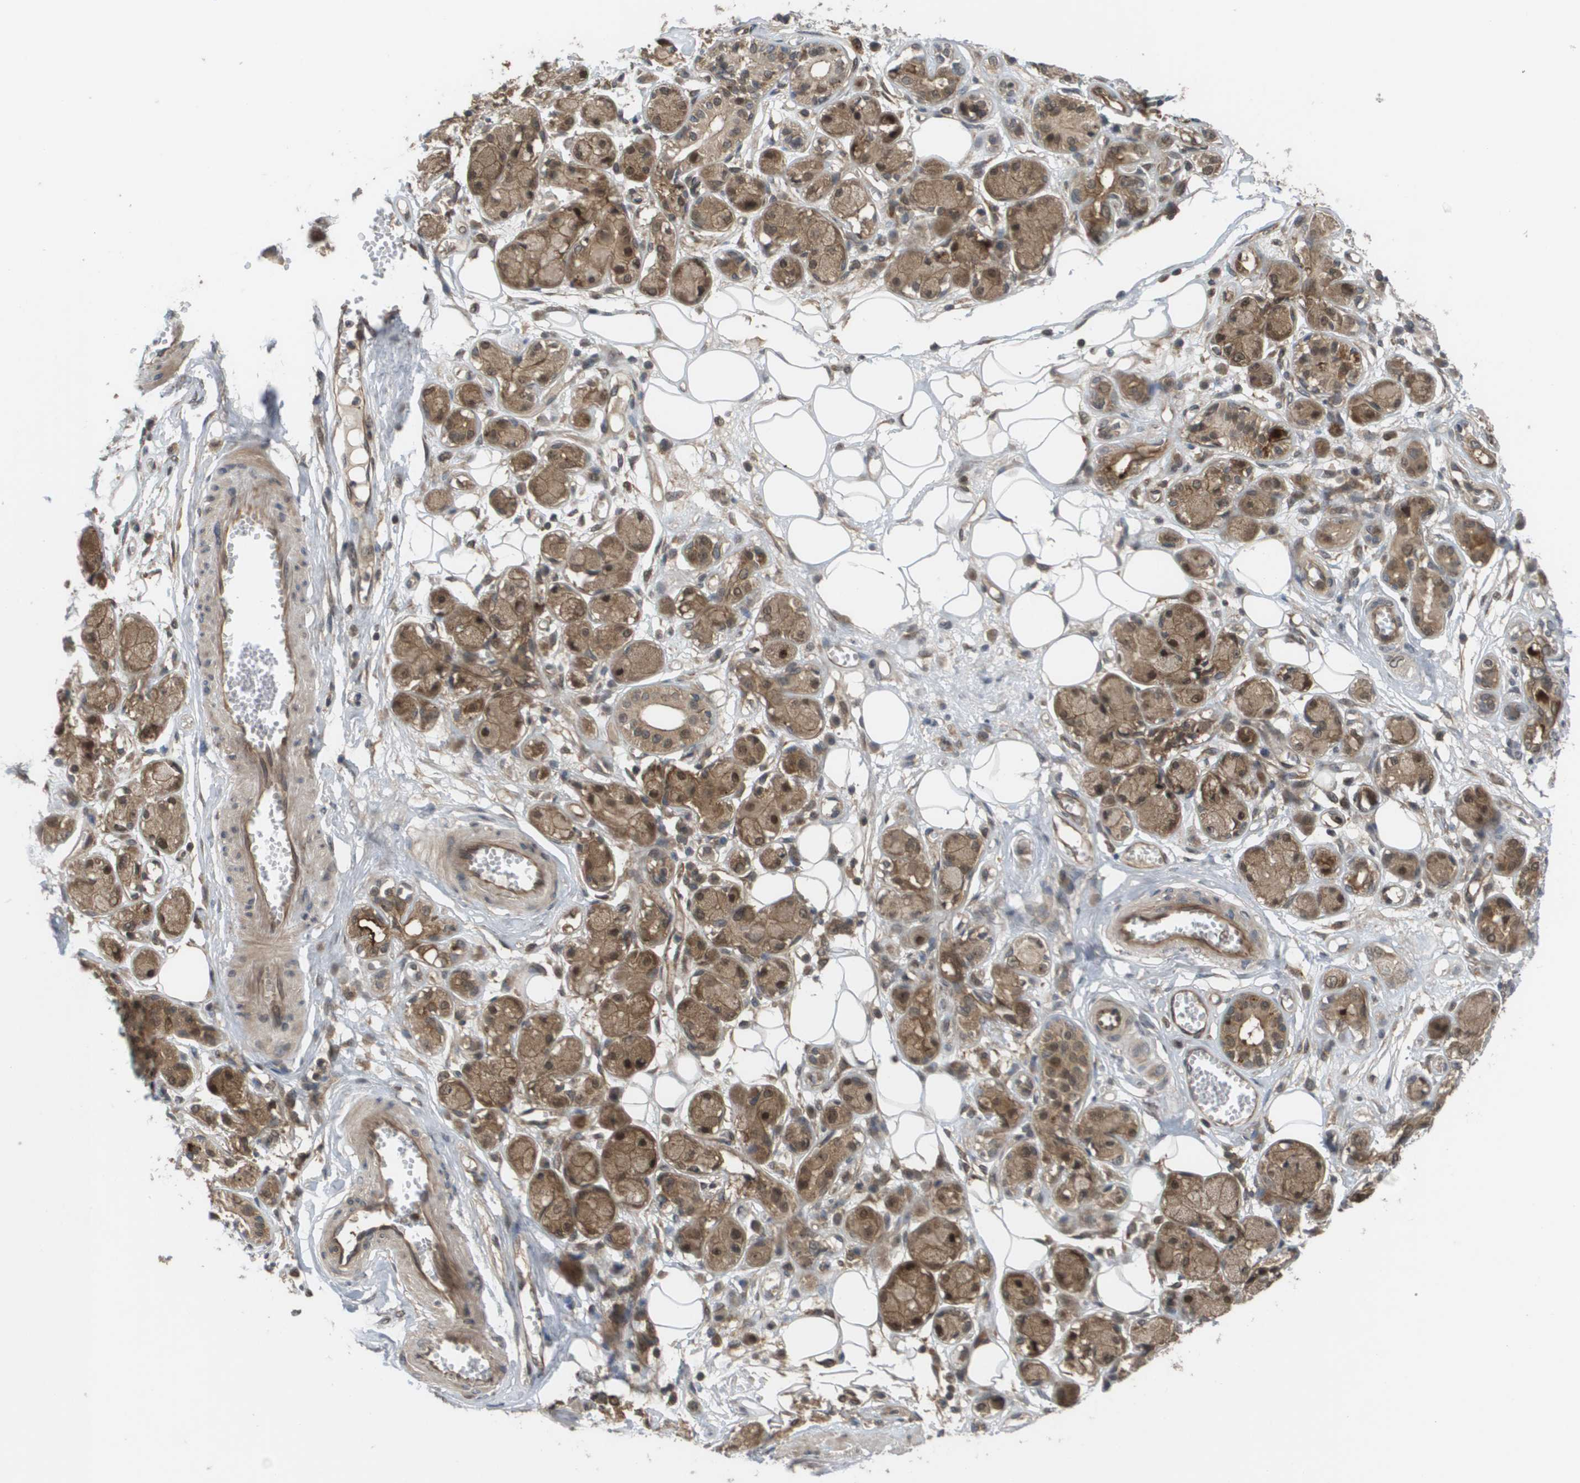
{"staining": {"intensity": "moderate", "quantity": ">75%", "location": "cytoplasmic/membranous"}, "tissue": "adipose tissue", "cell_type": "Adipocytes", "image_type": "normal", "snomed": [{"axis": "morphology", "description": "Normal tissue, NOS"}, {"axis": "morphology", "description": "Inflammation, NOS"}, {"axis": "topography", "description": "Salivary gland"}, {"axis": "topography", "description": "Peripheral nerve tissue"}], "caption": "An IHC photomicrograph of unremarkable tissue is shown. Protein staining in brown highlights moderate cytoplasmic/membranous positivity in adipose tissue within adipocytes. The staining was performed using DAB to visualize the protein expression in brown, while the nuclei were stained in blue with hematoxylin (Magnification: 20x).", "gene": "CTPS2", "patient": {"sex": "female", "age": 75}}